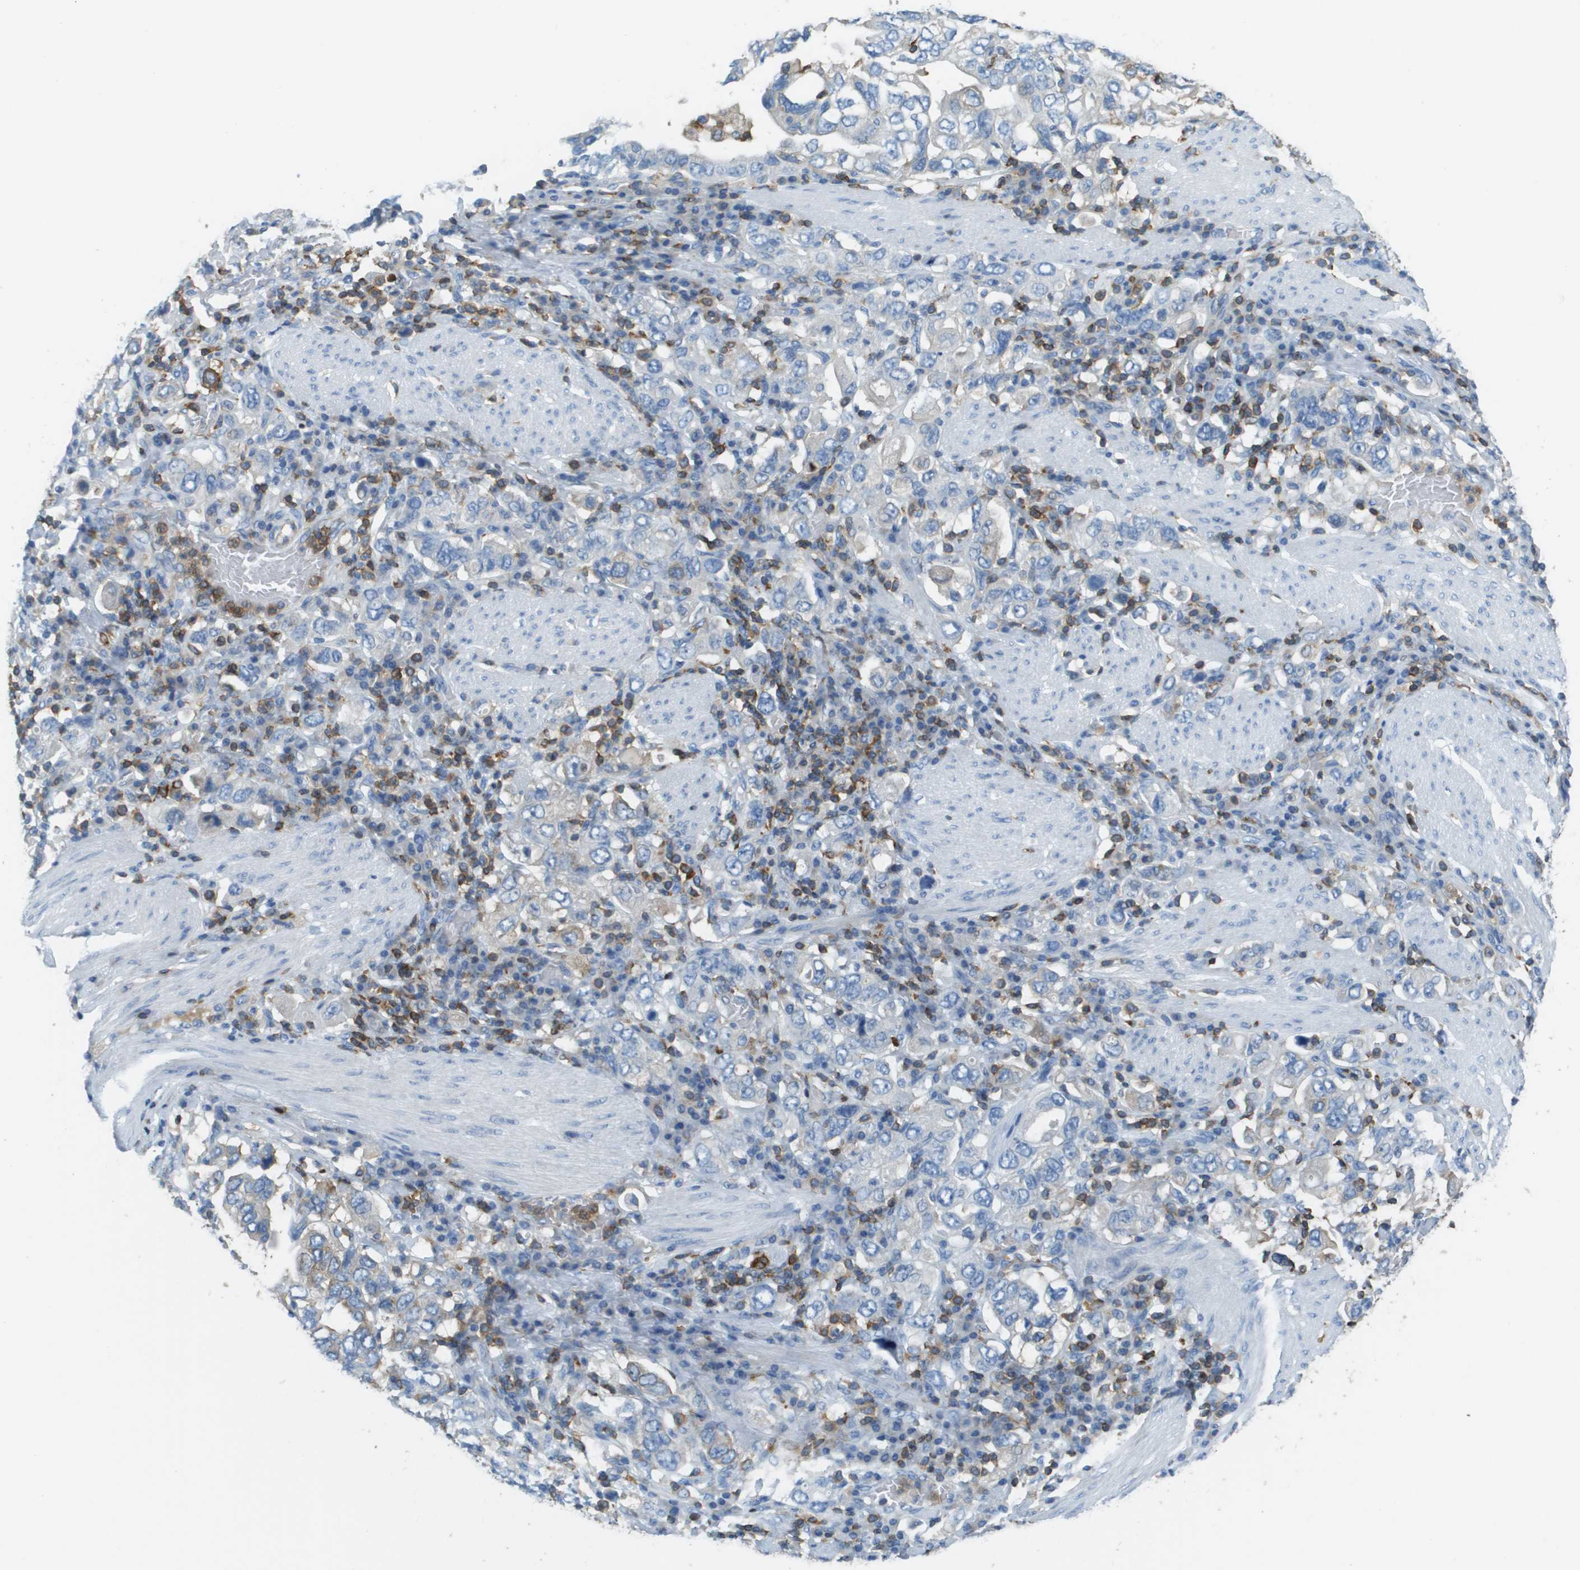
{"staining": {"intensity": "negative", "quantity": "none", "location": "none"}, "tissue": "stomach cancer", "cell_type": "Tumor cells", "image_type": "cancer", "snomed": [{"axis": "morphology", "description": "Adenocarcinoma, NOS"}, {"axis": "topography", "description": "Stomach, upper"}], "caption": "Immunohistochemistry of stomach adenocarcinoma reveals no expression in tumor cells.", "gene": "APBB1IP", "patient": {"sex": "male", "age": 62}}